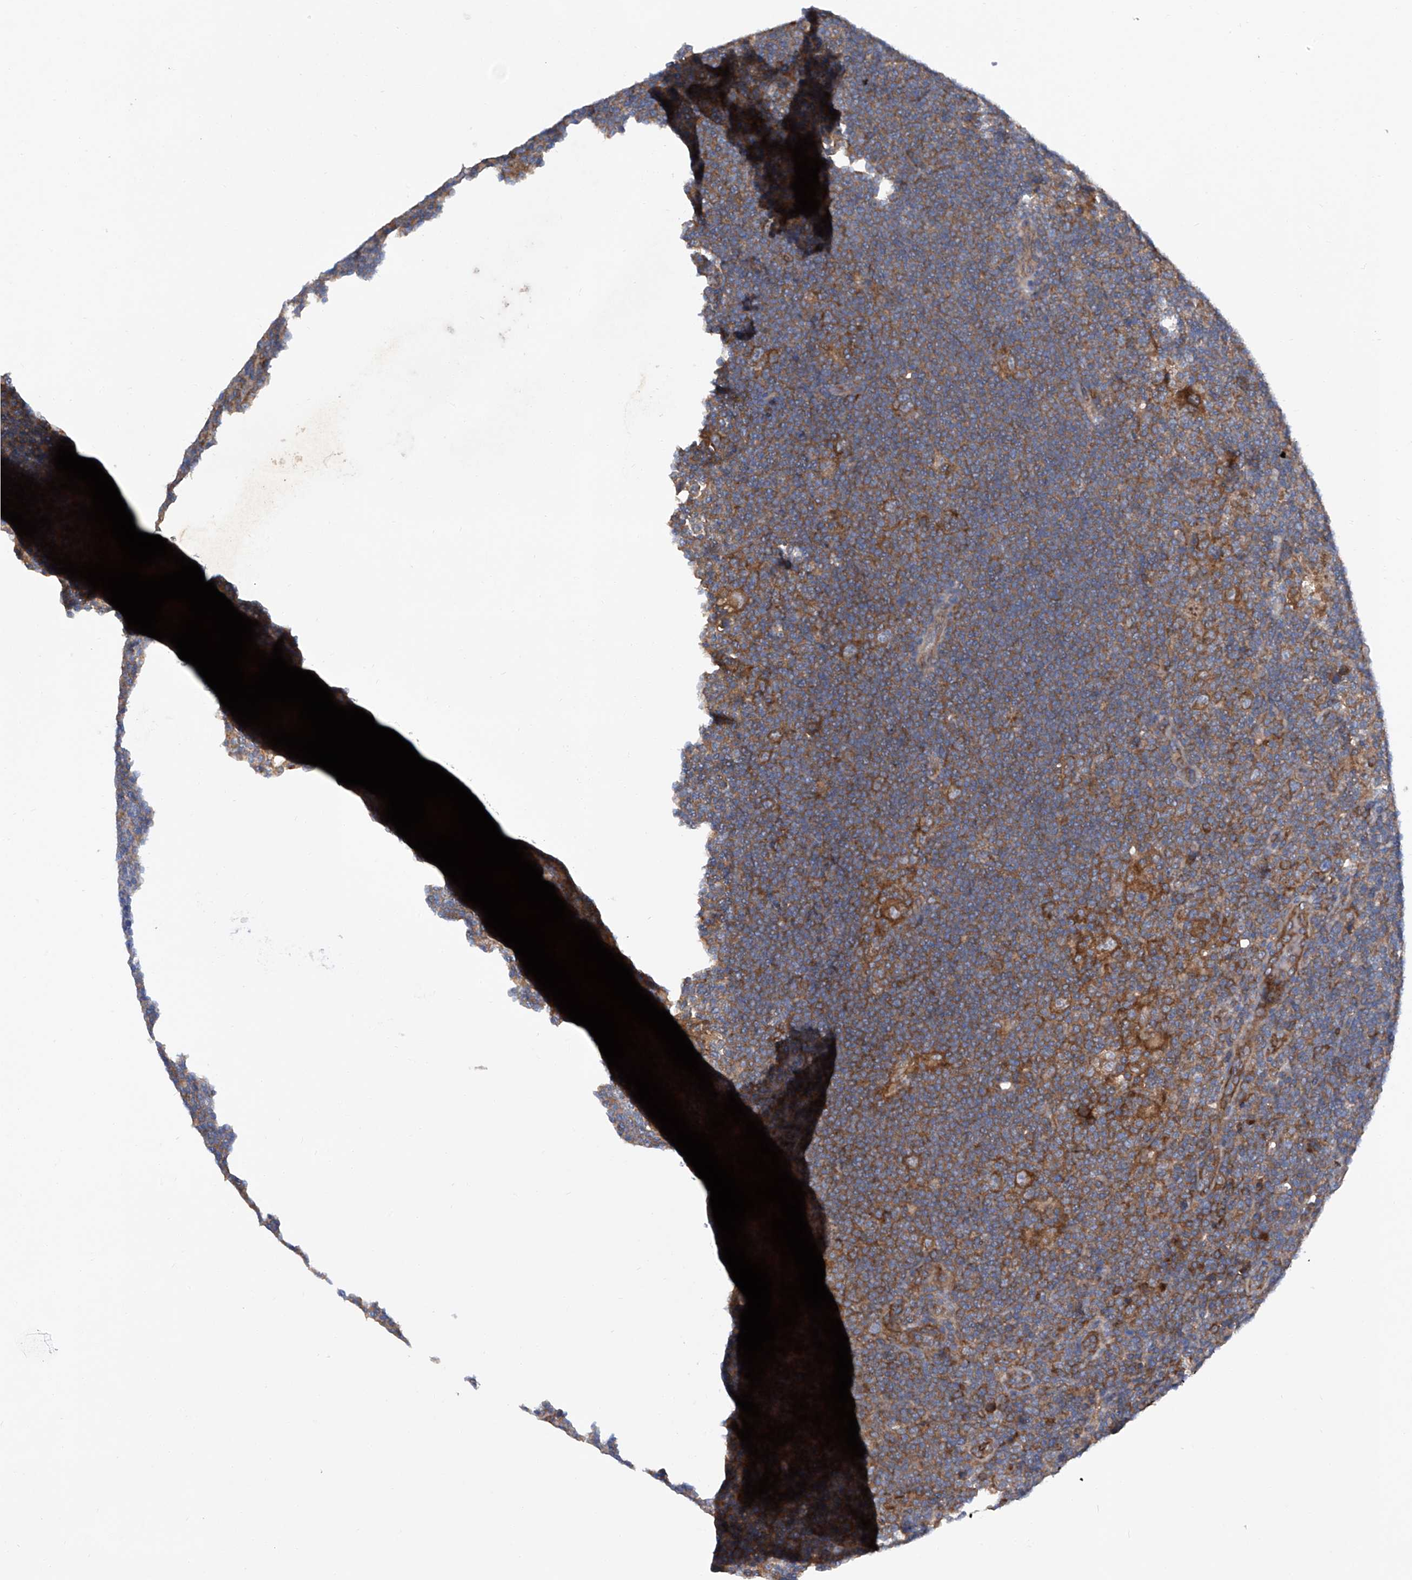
{"staining": {"intensity": "strong", "quantity": ">75%", "location": "cytoplasmic/membranous"}, "tissue": "lymphoma", "cell_type": "Tumor cells", "image_type": "cancer", "snomed": [{"axis": "morphology", "description": "Hodgkin's disease, NOS"}, {"axis": "topography", "description": "Lymph node"}], "caption": "Hodgkin's disease tissue demonstrates strong cytoplasmic/membranous positivity in about >75% of tumor cells, visualized by immunohistochemistry. Nuclei are stained in blue.", "gene": "ASCC3", "patient": {"sex": "female", "age": 57}}